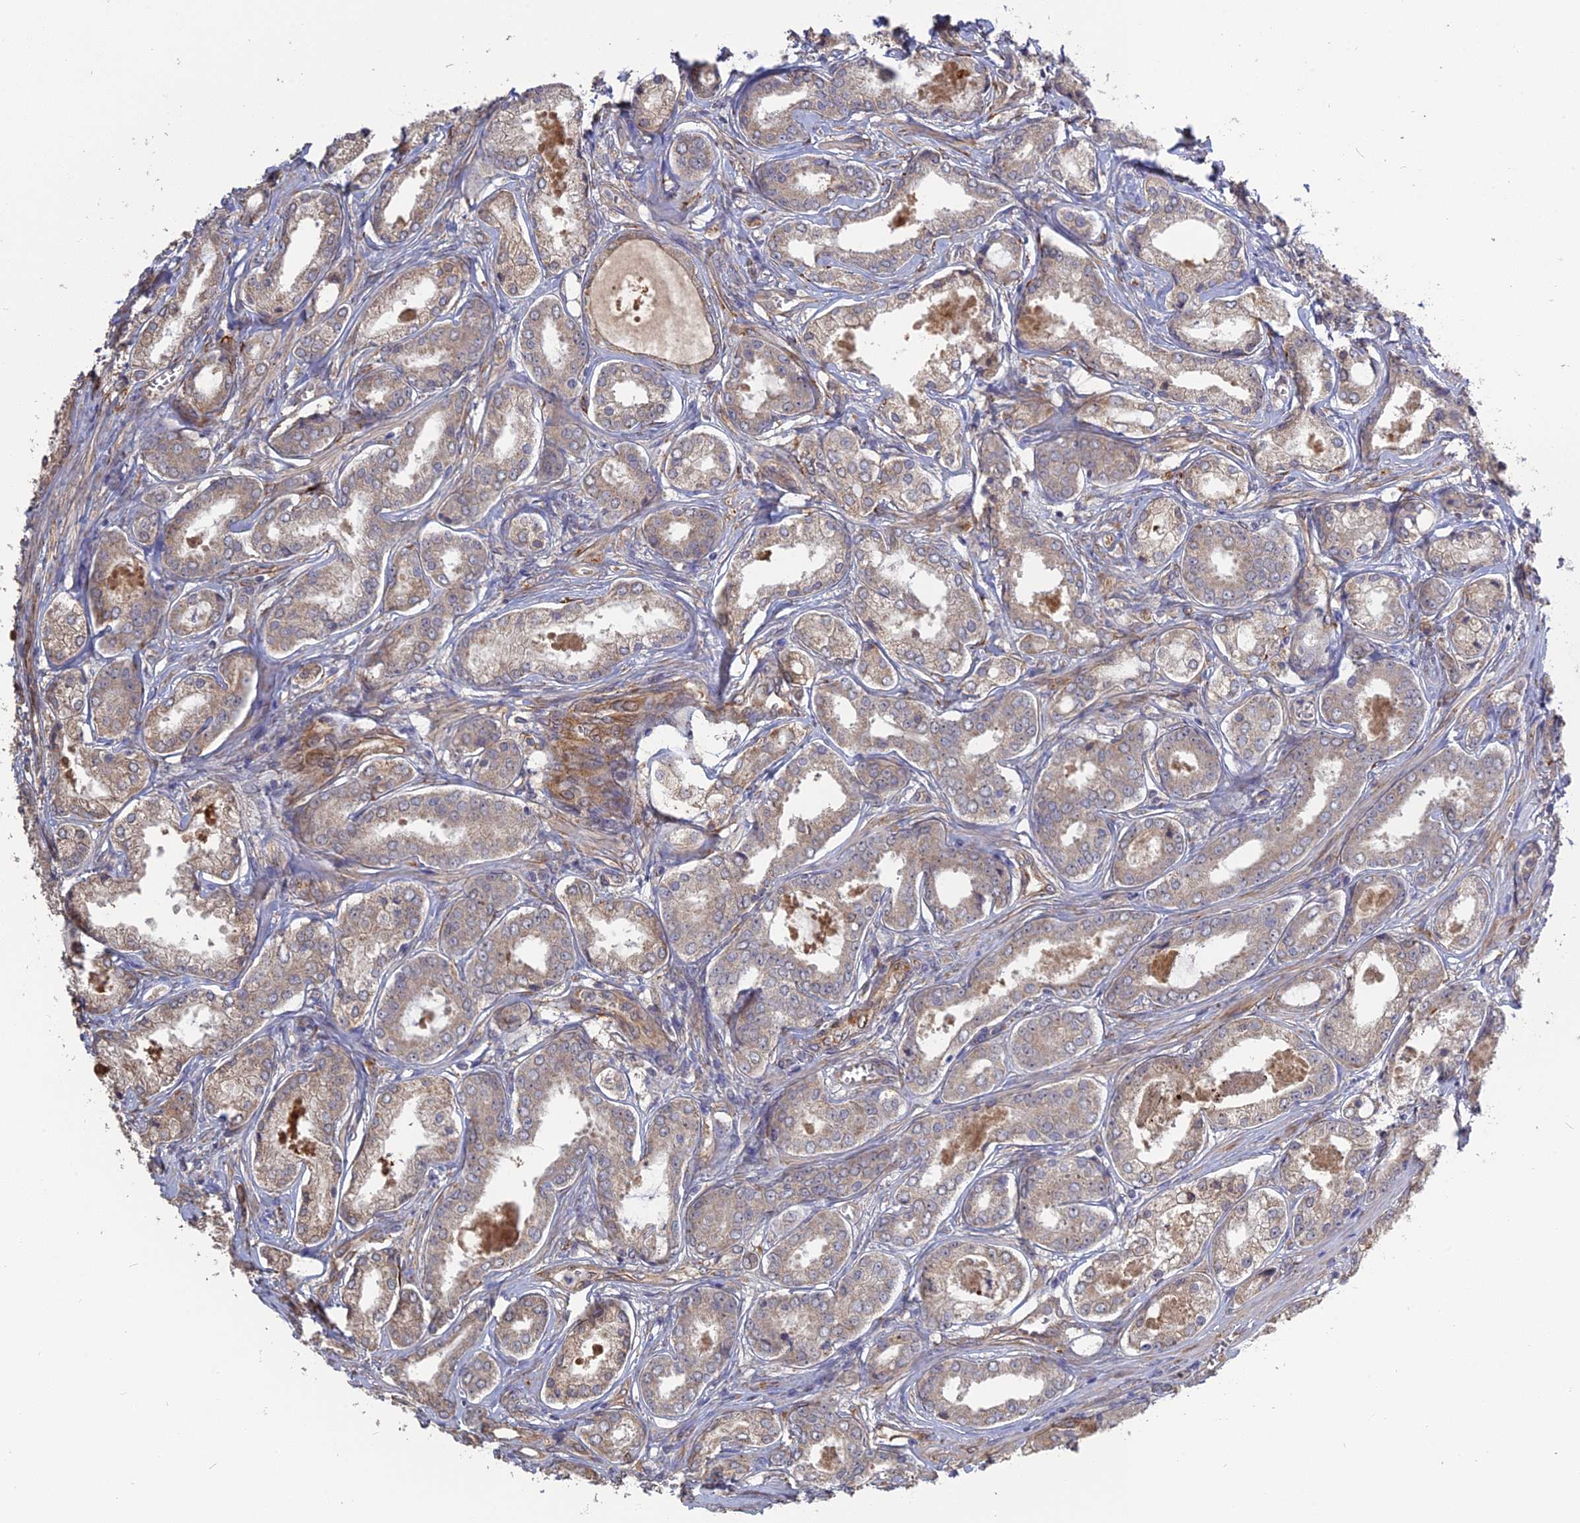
{"staining": {"intensity": "negative", "quantity": "none", "location": "none"}, "tissue": "prostate cancer", "cell_type": "Tumor cells", "image_type": "cancer", "snomed": [{"axis": "morphology", "description": "Adenocarcinoma, Low grade"}, {"axis": "topography", "description": "Prostate"}], "caption": "Immunohistochemistry micrograph of prostate cancer (adenocarcinoma (low-grade)) stained for a protein (brown), which reveals no expression in tumor cells. (DAB (3,3'-diaminobenzidine) immunohistochemistry (IHC), high magnification).", "gene": "PPIC", "patient": {"sex": "male", "age": 68}}